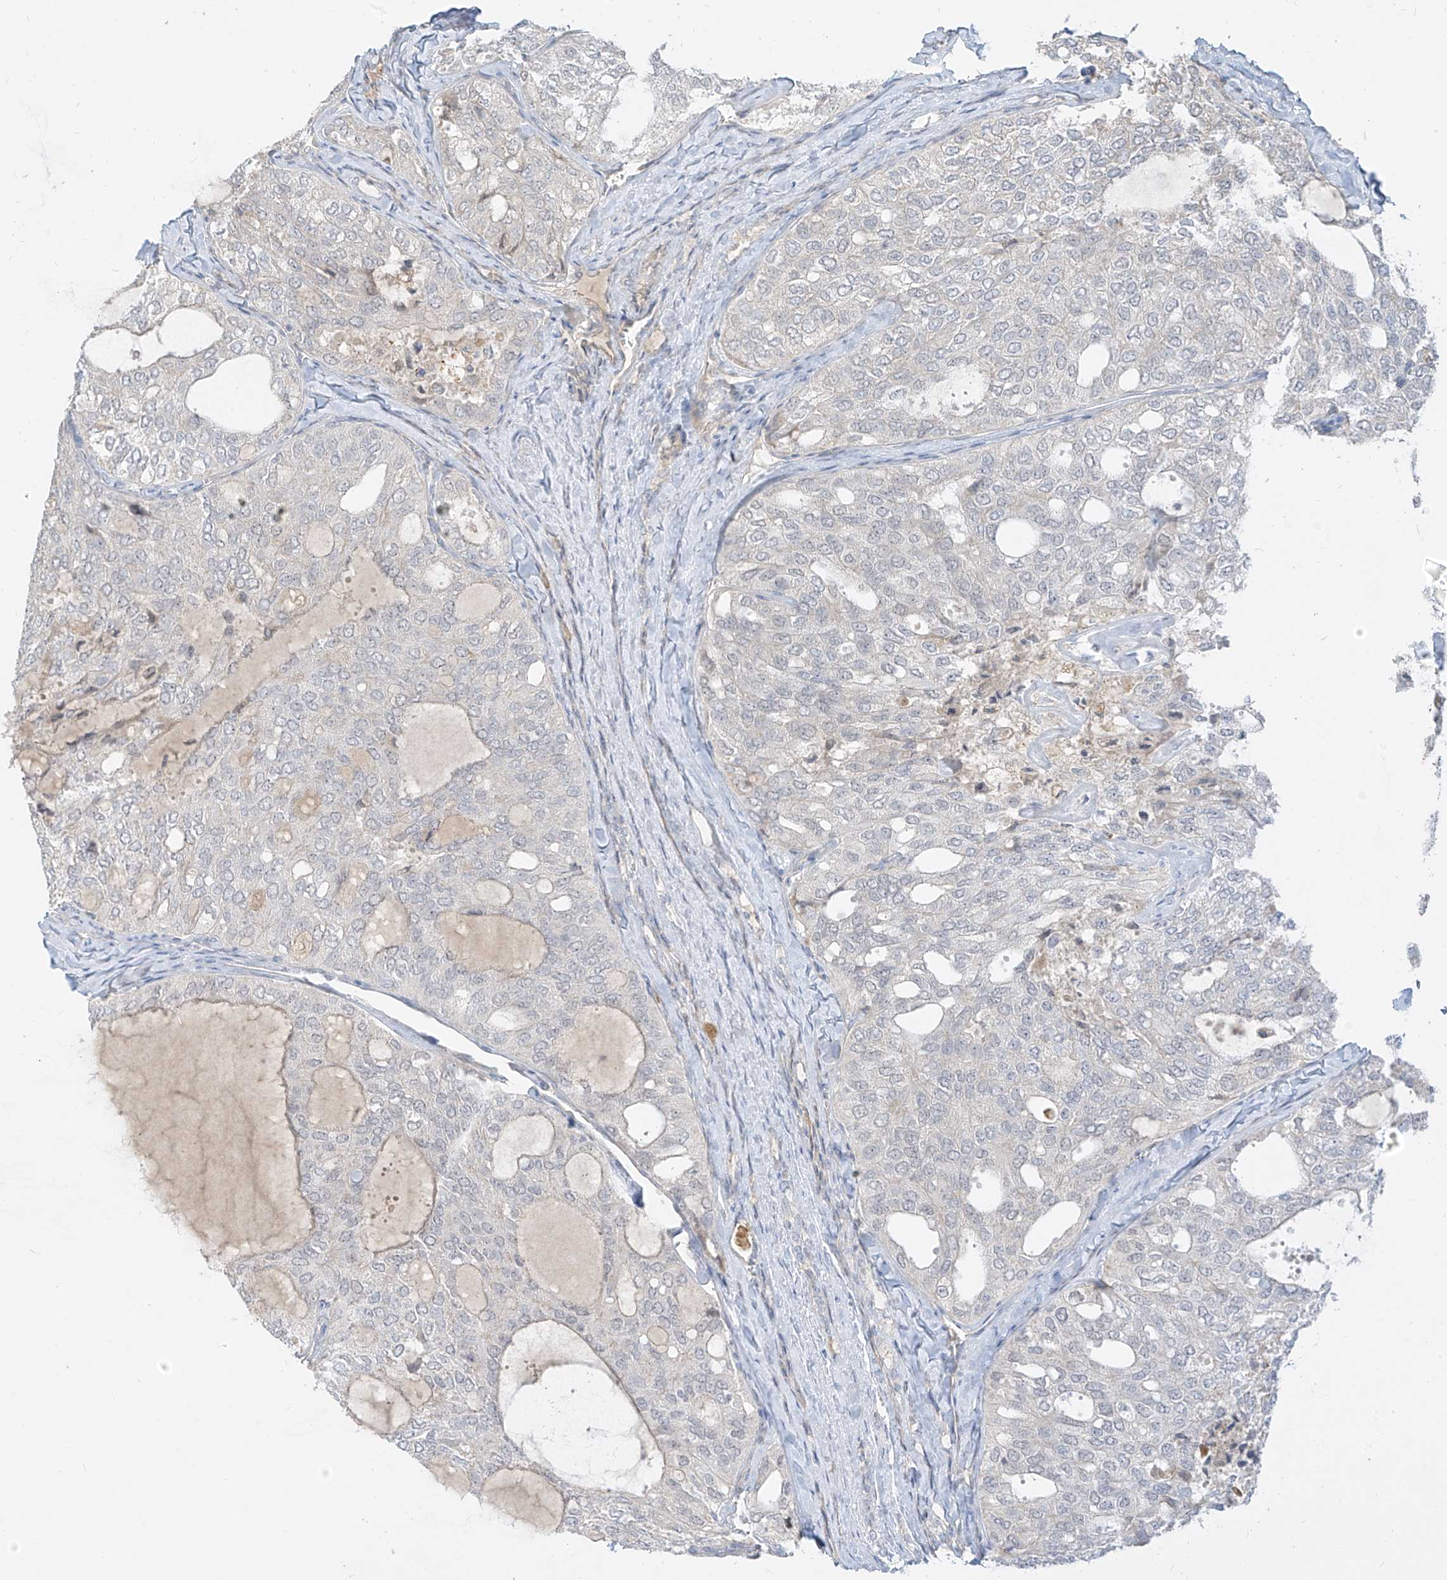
{"staining": {"intensity": "negative", "quantity": "none", "location": "none"}, "tissue": "thyroid cancer", "cell_type": "Tumor cells", "image_type": "cancer", "snomed": [{"axis": "morphology", "description": "Follicular adenoma carcinoma, NOS"}, {"axis": "topography", "description": "Thyroid gland"}], "caption": "This is an immunohistochemistry (IHC) micrograph of human thyroid follicular adenoma carcinoma. There is no positivity in tumor cells.", "gene": "C2orf42", "patient": {"sex": "male", "age": 75}}